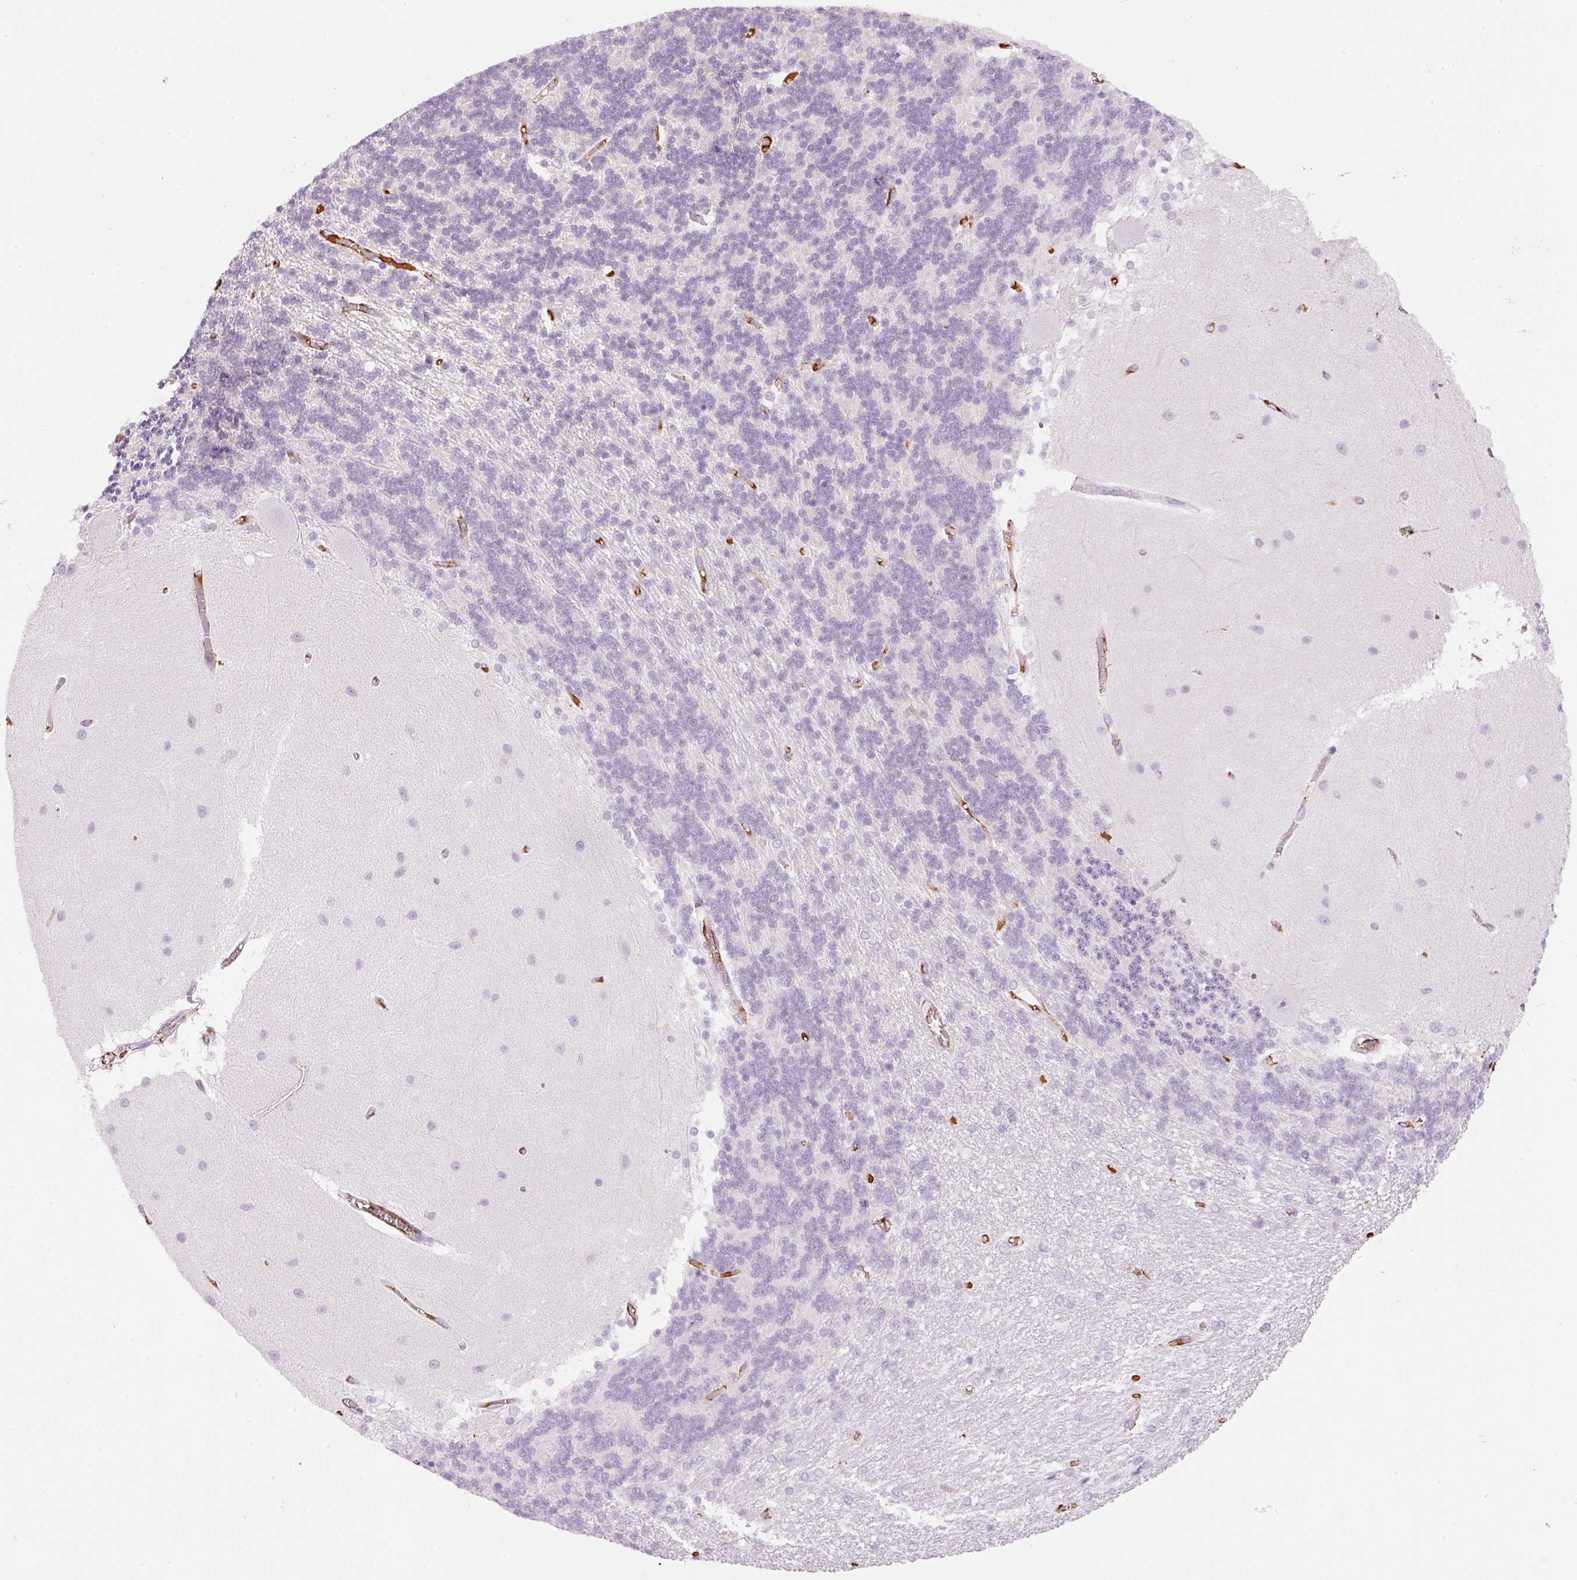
{"staining": {"intensity": "negative", "quantity": "none", "location": "none"}, "tissue": "cerebellum", "cell_type": "Cells in granular layer", "image_type": "normal", "snomed": [{"axis": "morphology", "description": "Normal tissue, NOS"}, {"axis": "topography", "description": "Cerebellum"}], "caption": "This is a histopathology image of IHC staining of benign cerebellum, which shows no positivity in cells in granular layer. The staining is performed using DAB (3,3'-diaminobenzidine) brown chromogen with nuclei counter-stained in using hematoxylin.", "gene": "PRPF38B", "patient": {"sex": "female", "age": 54}}